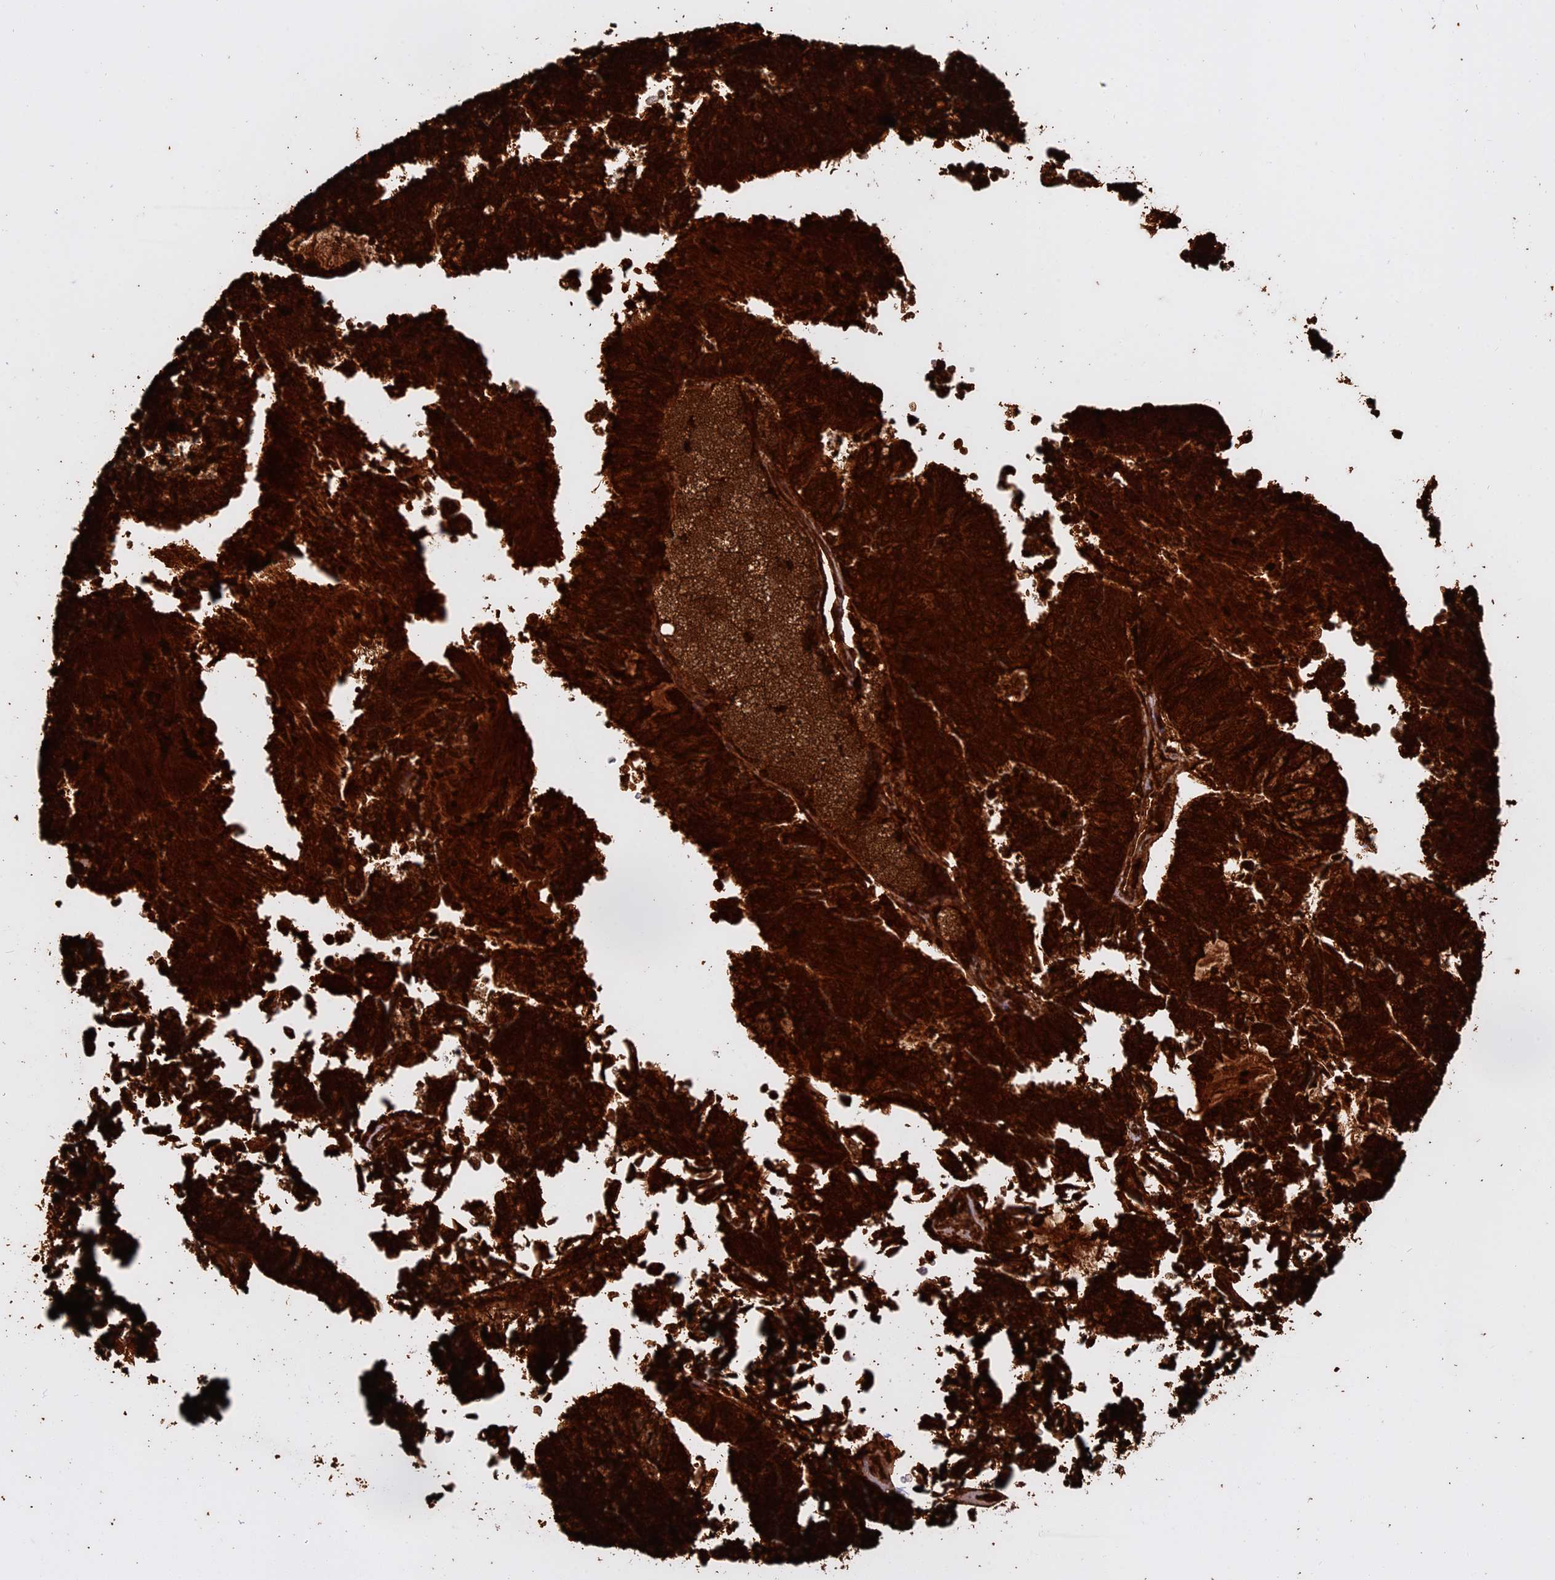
{"staining": {"intensity": "strong", "quantity": ">75%", "location": "cytoplasmic/membranous"}, "tissue": "endometrial cancer", "cell_type": "Tumor cells", "image_type": "cancer", "snomed": [{"axis": "morphology", "description": "Adenocarcinoma, NOS"}, {"axis": "topography", "description": "Endometrium"}], "caption": "An immunohistochemistry (IHC) photomicrograph of tumor tissue is shown. Protein staining in brown shows strong cytoplasmic/membranous positivity in adenocarcinoma (endometrial) within tumor cells.", "gene": "WFDC2", "patient": {"sex": "female", "age": 57}}